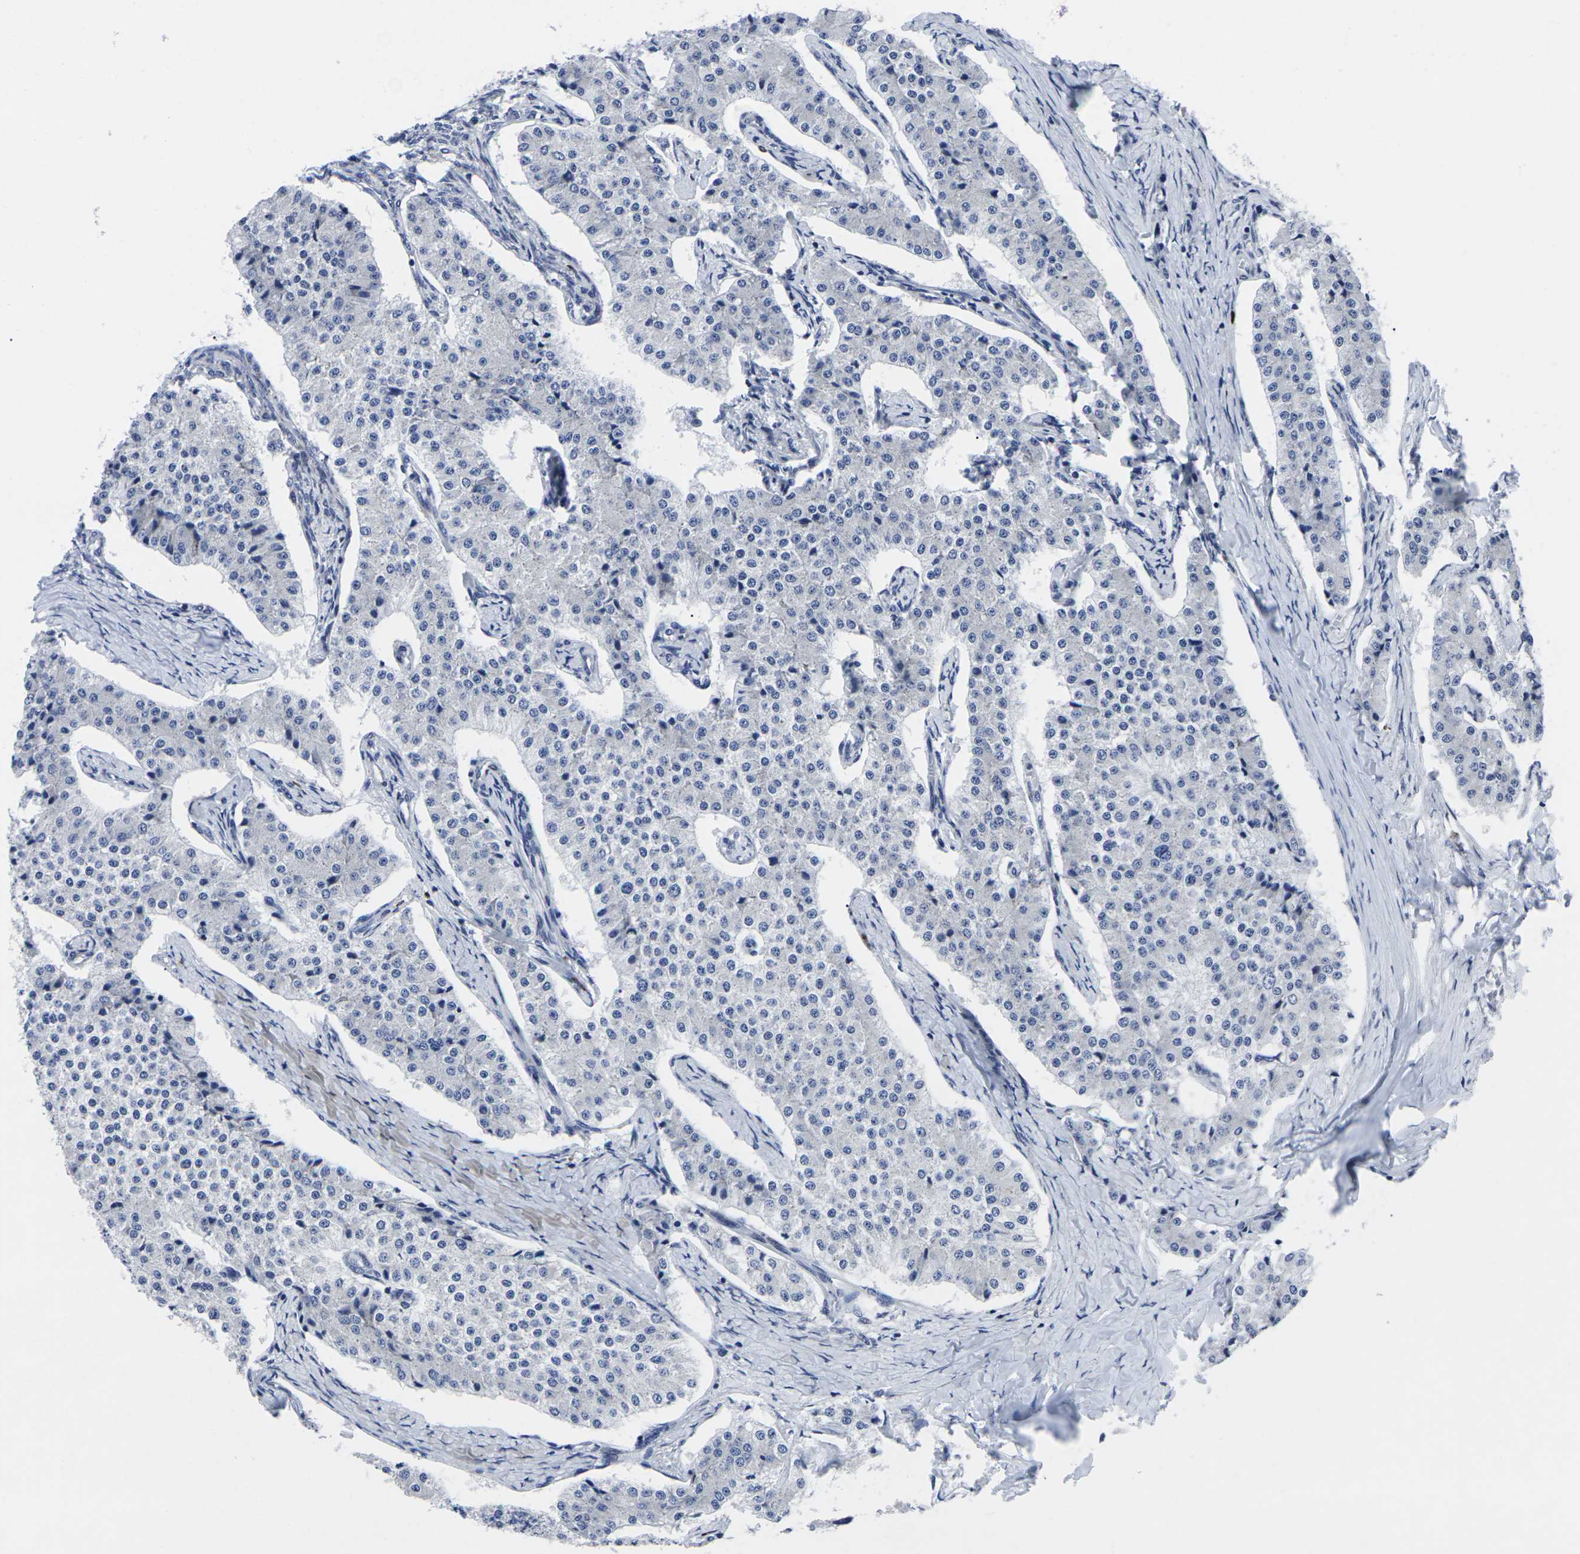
{"staining": {"intensity": "negative", "quantity": "none", "location": "none"}, "tissue": "carcinoid", "cell_type": "Tumor cells", "image_type": "cancer", "snomed": [{"axis": "morphology", "description": "Carcinoid, malignant, NOS"}, {"axis": "topography", "description": "Colon"}], "caption": "Tumor cells show no significant protein expression in carcinoid (malignant).", "gene": "RPN1", "patient": {"sex": "female", "age": 52}}